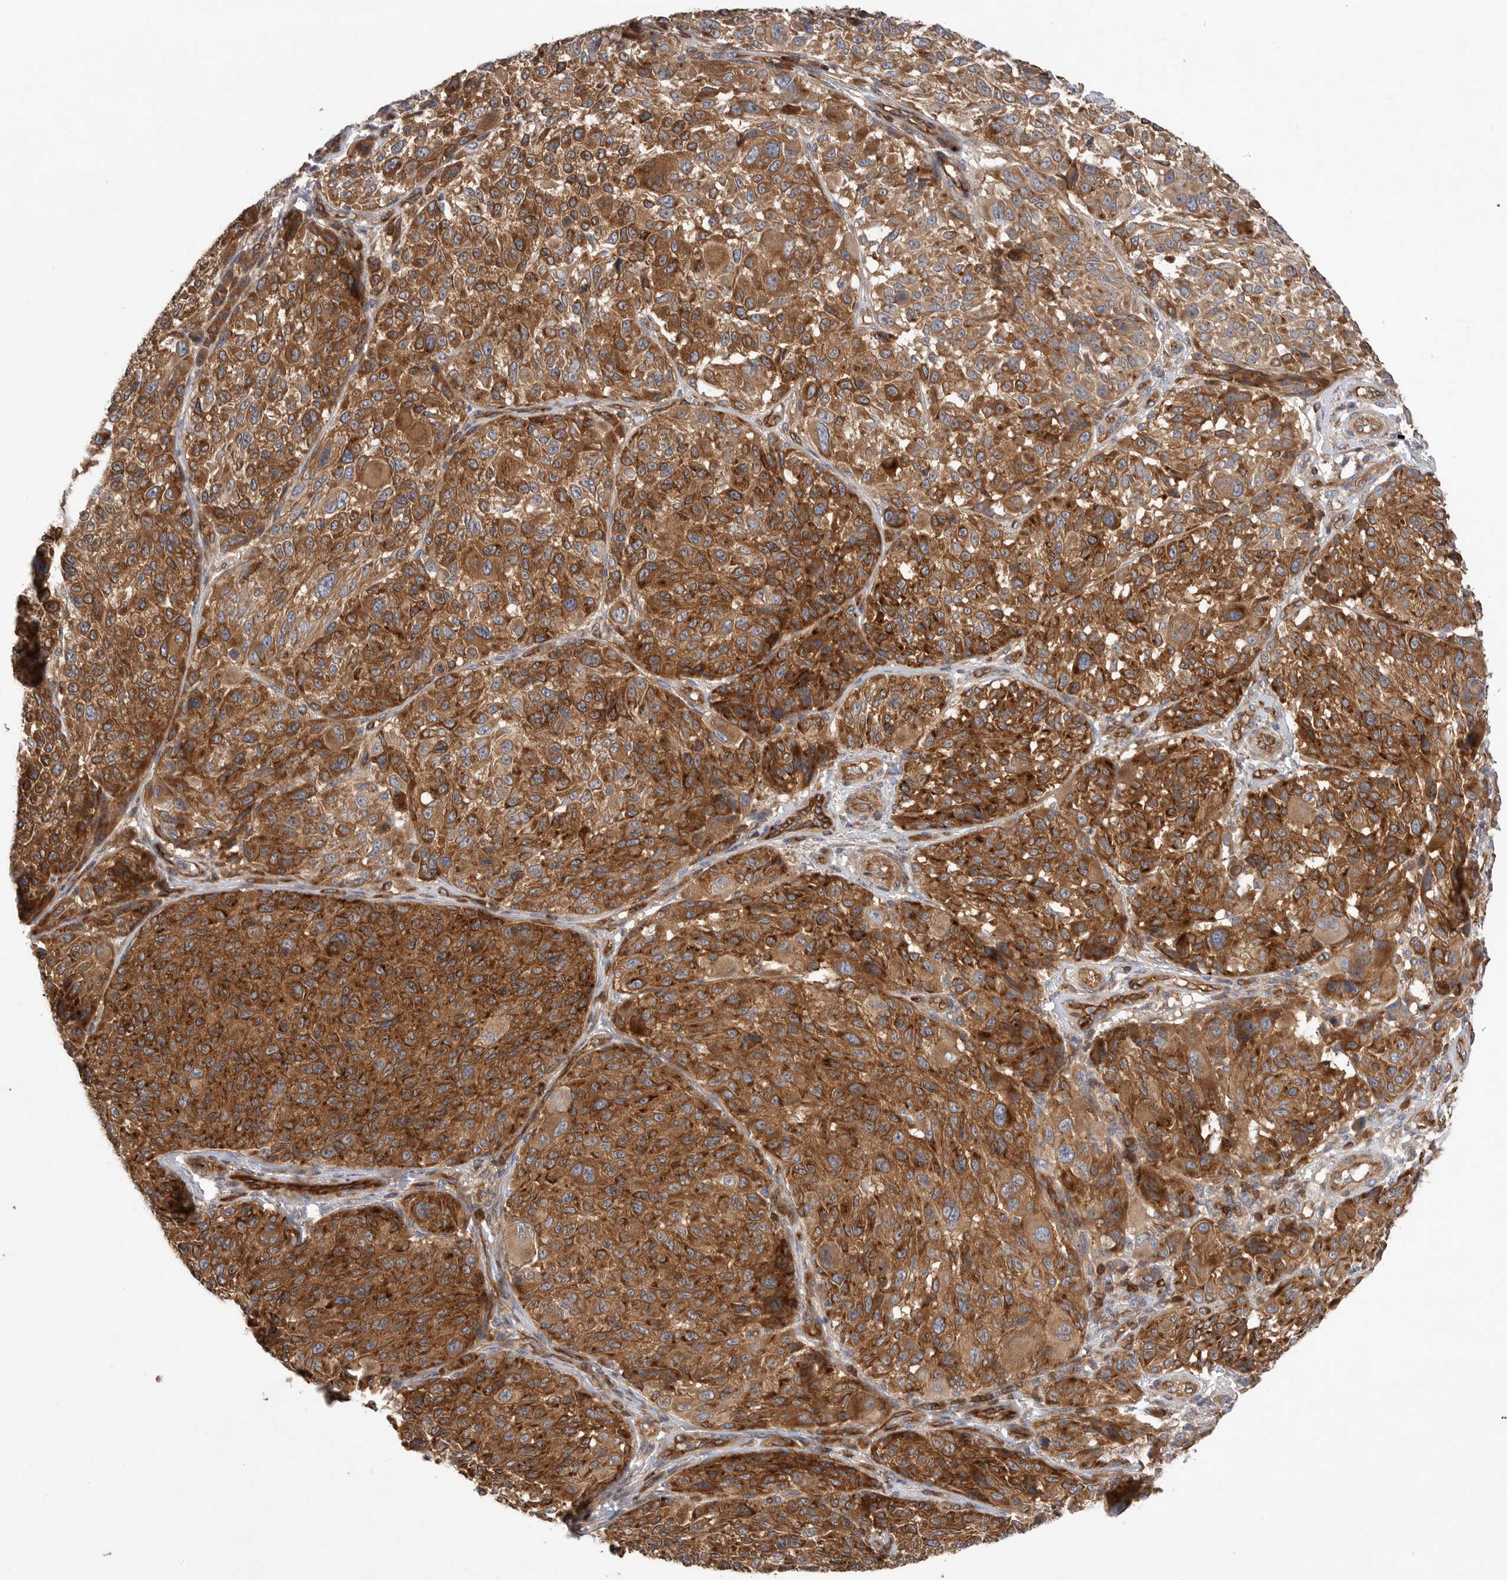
{"staining": {"intensity": "strong", "quantity": ">75%", "location": "cytoplasmic/membranous"}, "tissue": "melanoma", "cell_type": "Tumor cells", "image_type": "cancer", "snomed": [{"axis": "morphology", "description": "Malignant melanoma, NOS"}, {"axis": "topography", "description": "Skin"}], "caption": "Approximately >75% of tumor cells in human melanoma display strong cytoplasmic/membranous protein positivity as visualized by brown immunohistochemical staining.", "gene": "PRKCH", "patient": {"sex": "male", "age": 83}}